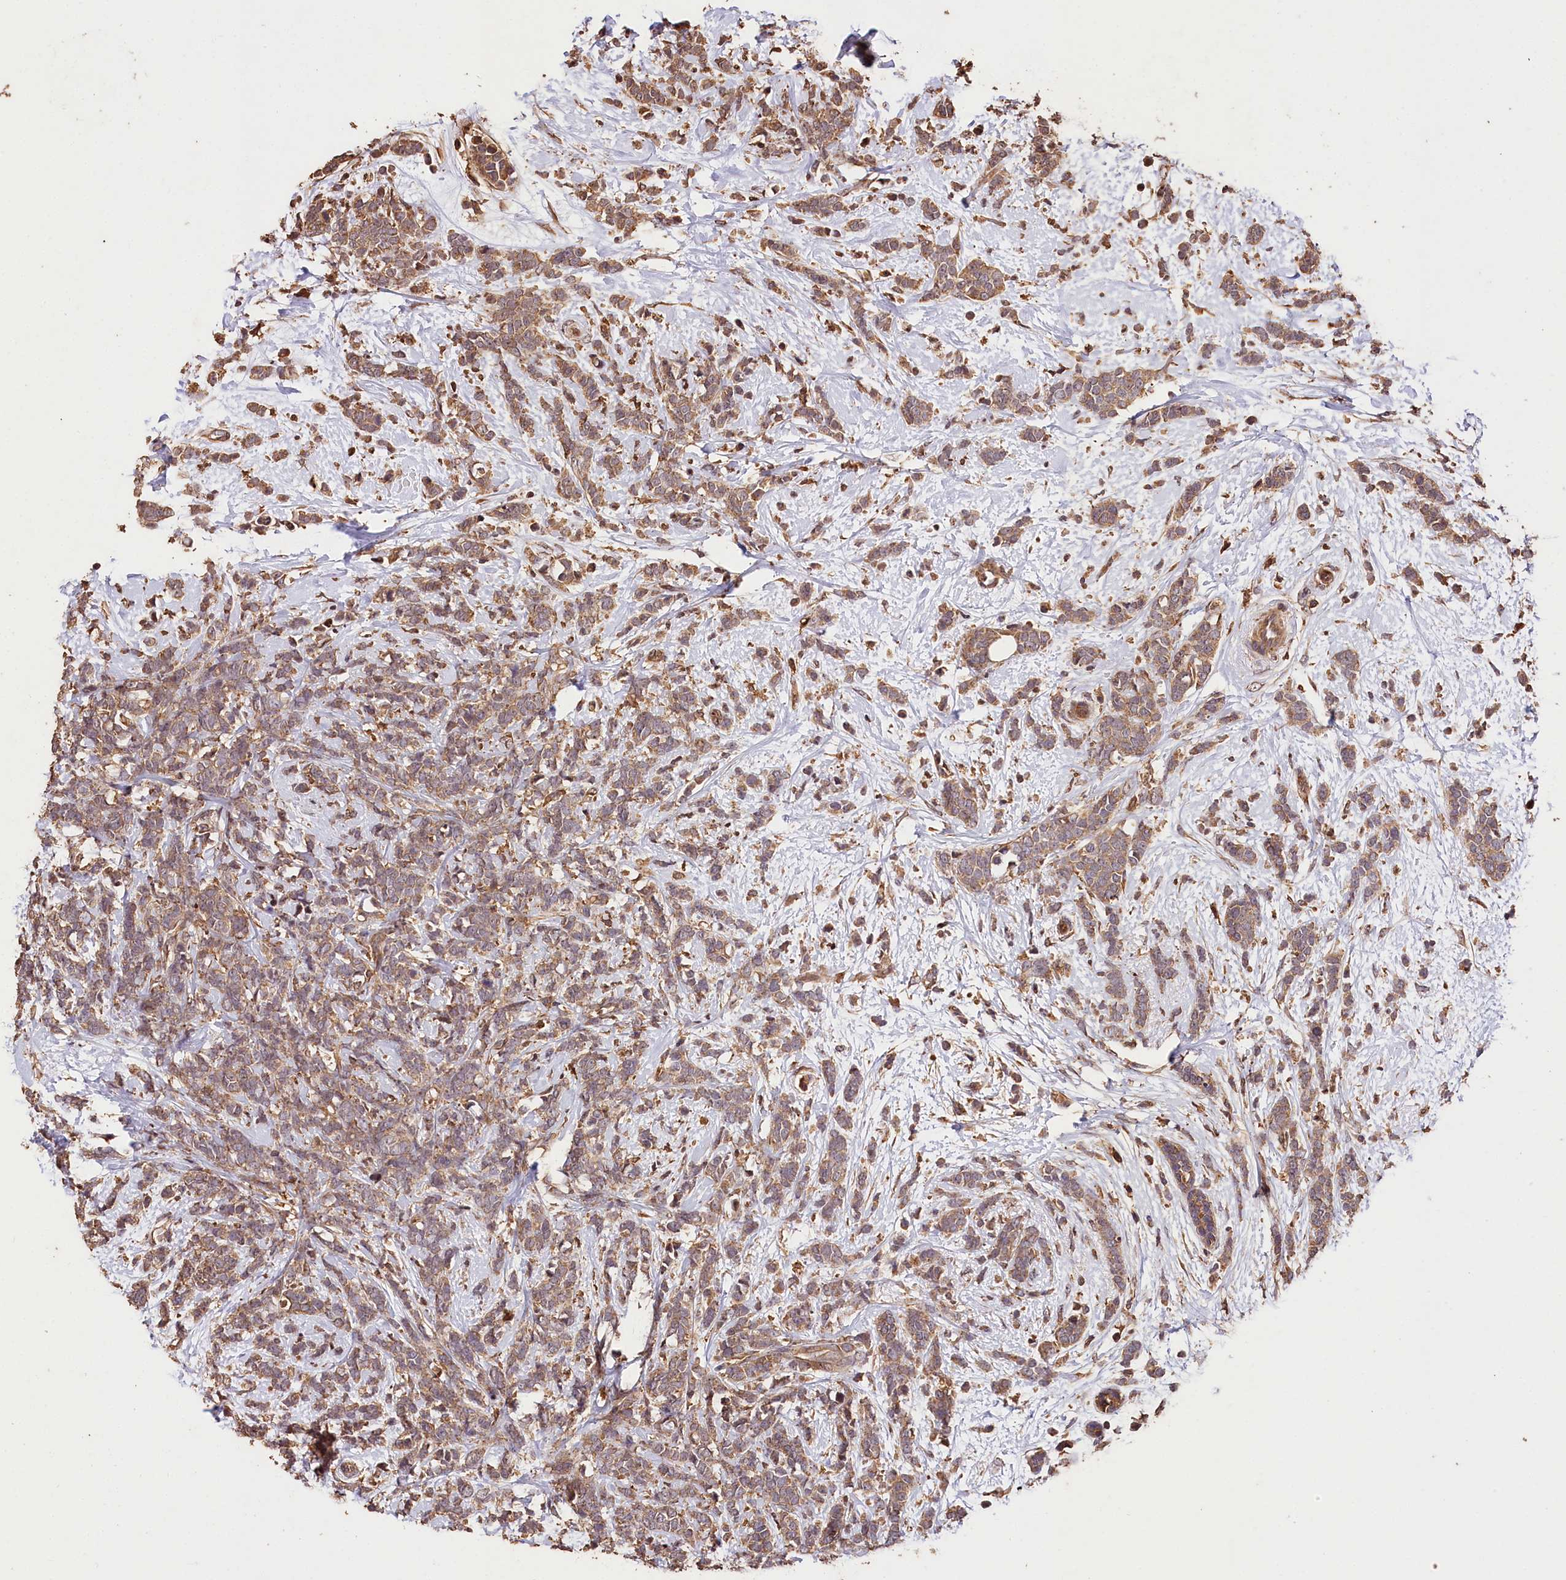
{"staining": {"intensity": "moderate", "quantity": ">75%", "location": "cytoplasmic/membranous"}, "tissue": "breast cancer", "cell_type": "Tumor cells", "image_type": "cancer", "snomed": [{"axis": "morphology", "description": "Lobular carcinoma"}, {"axis": "topography", "description": "Breast"}], "caption": "A brown stain highlights moderate cytoplasmic/membranous expression of a protein in breast cancer tumor cells.", "gene": "KPTN", "patient": {"sex": "female", "age": 58}}